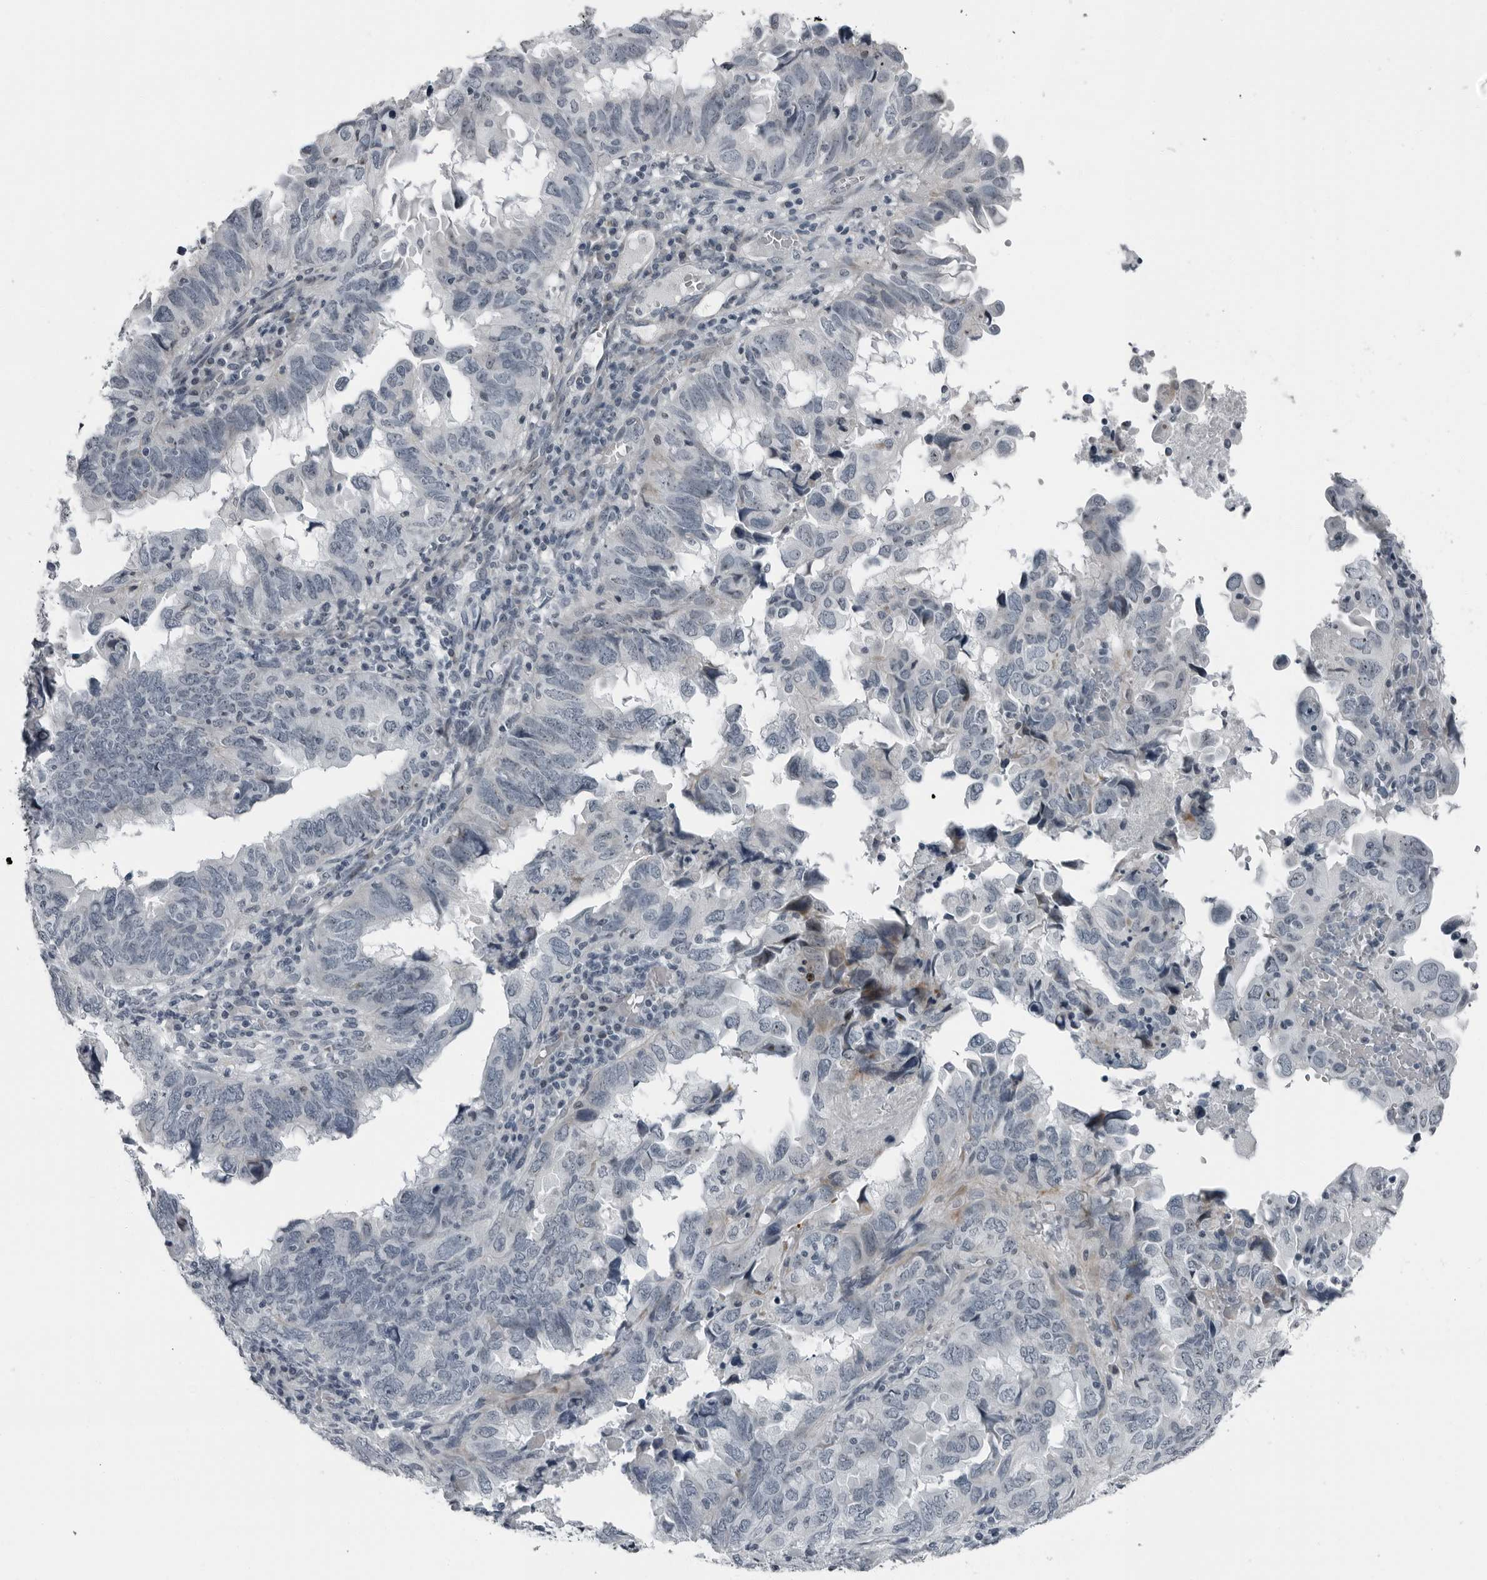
{"staining": {"intensity": "negative", "quantity": "none", "location": "none"}, "tissue": "endometrial cancer", "cell_type": "Tumor cells", "image_type": "cancer", "snomed": [{"axis": "morphology", "description": "Adenocarcinoma, NOS"}, {"axis": "topography", "description": "Uterus"}], "caption": "The photomicrograph shows no staining of tumor cells in endometrial cancer. Nuclei are stained in blue.", "gene": "PDCD11", "patient": {"sex": "female", "age": 77}}